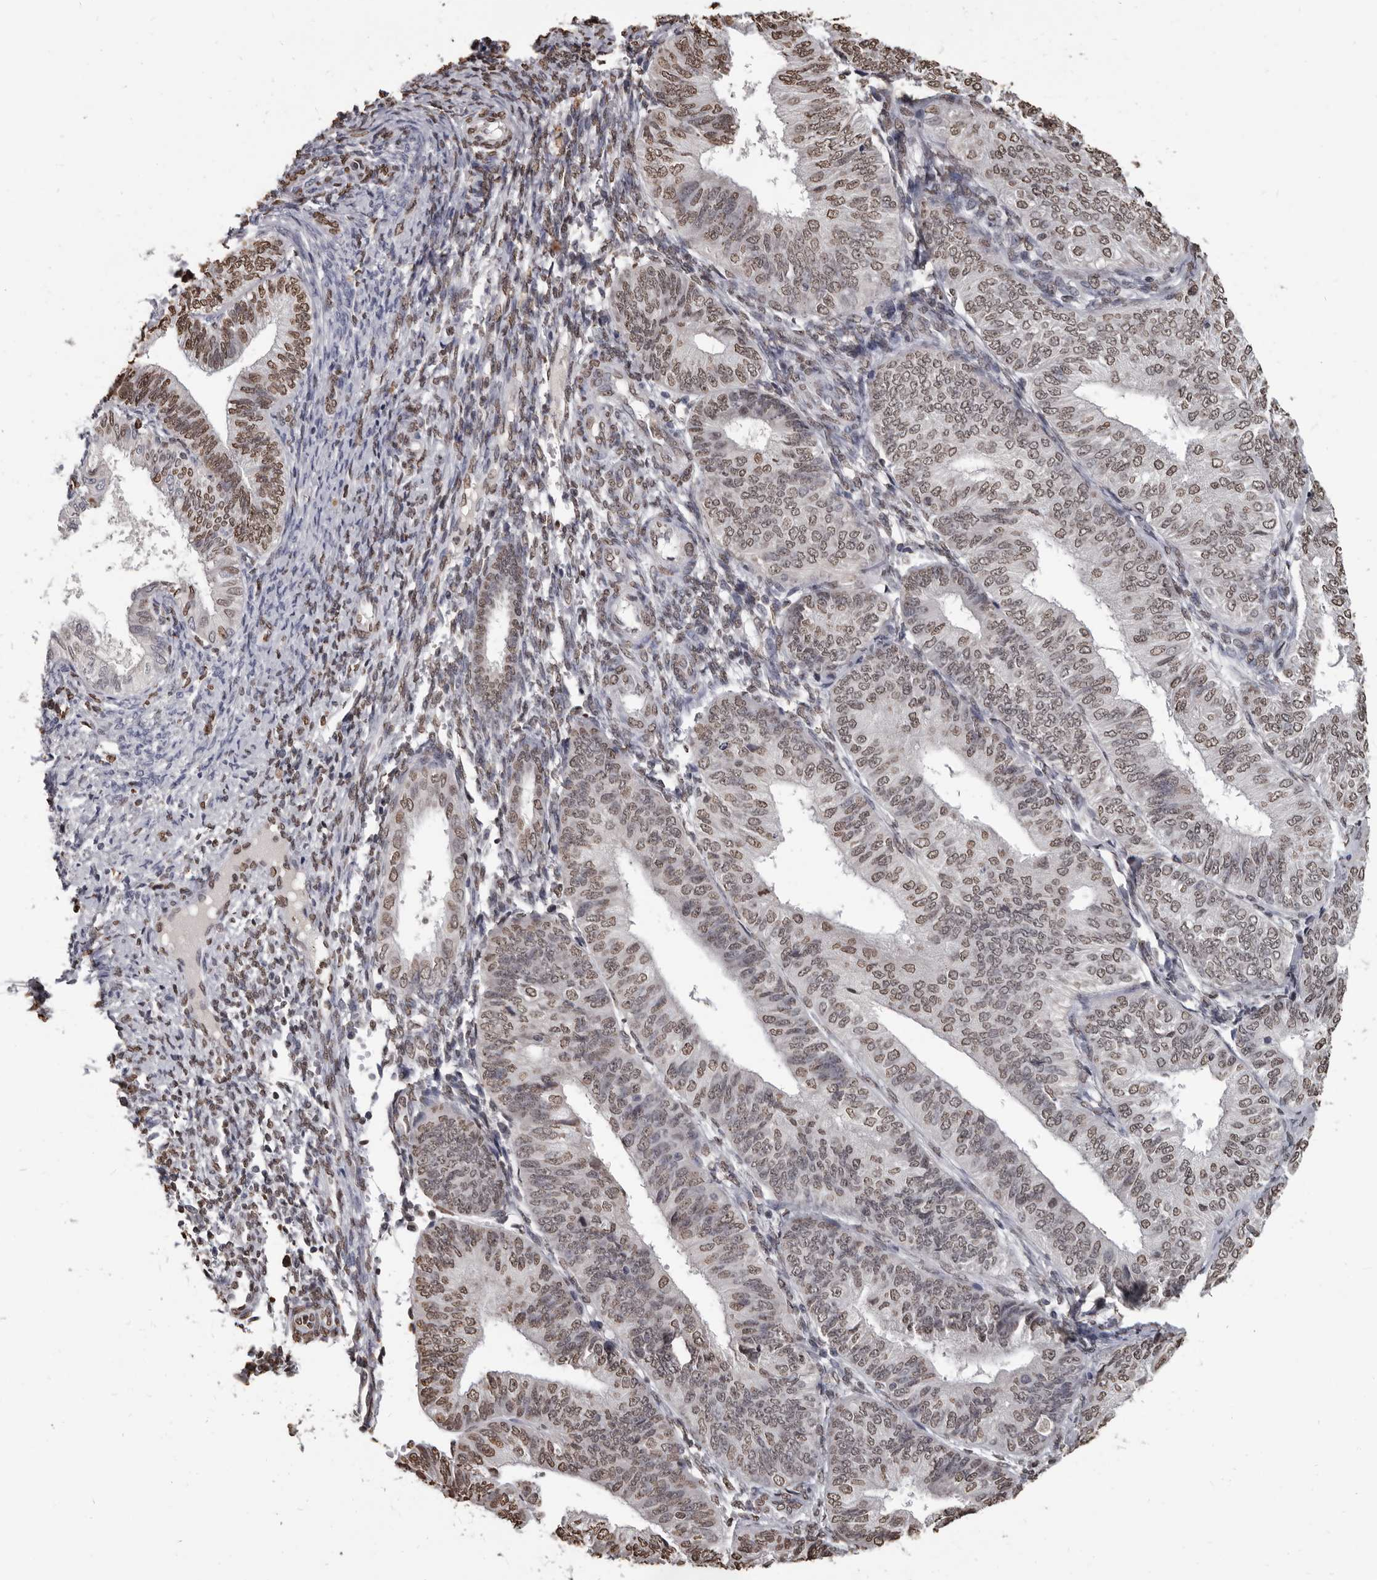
{"staining": {"intensity": "moderate", "quantity": ">75%", "location": "nuclear"}, "tissue": "endometrial cancer", "cell_type": "Tumor cells", "image_type": "cancer", "snomed": [{"axis": "morphology", "description": "Adenocarcinoma, NOS"}, {"axis": "topography", "description": "Endometrium"}], "caption": "About >75% of tumor cells in human adenocarcinoma (endometrial) show moderate nuclear protein expression as visualized by brown immunohistochemical staining.", "gene": "AHR", "patient": {"sex": "female", "age": 58}}